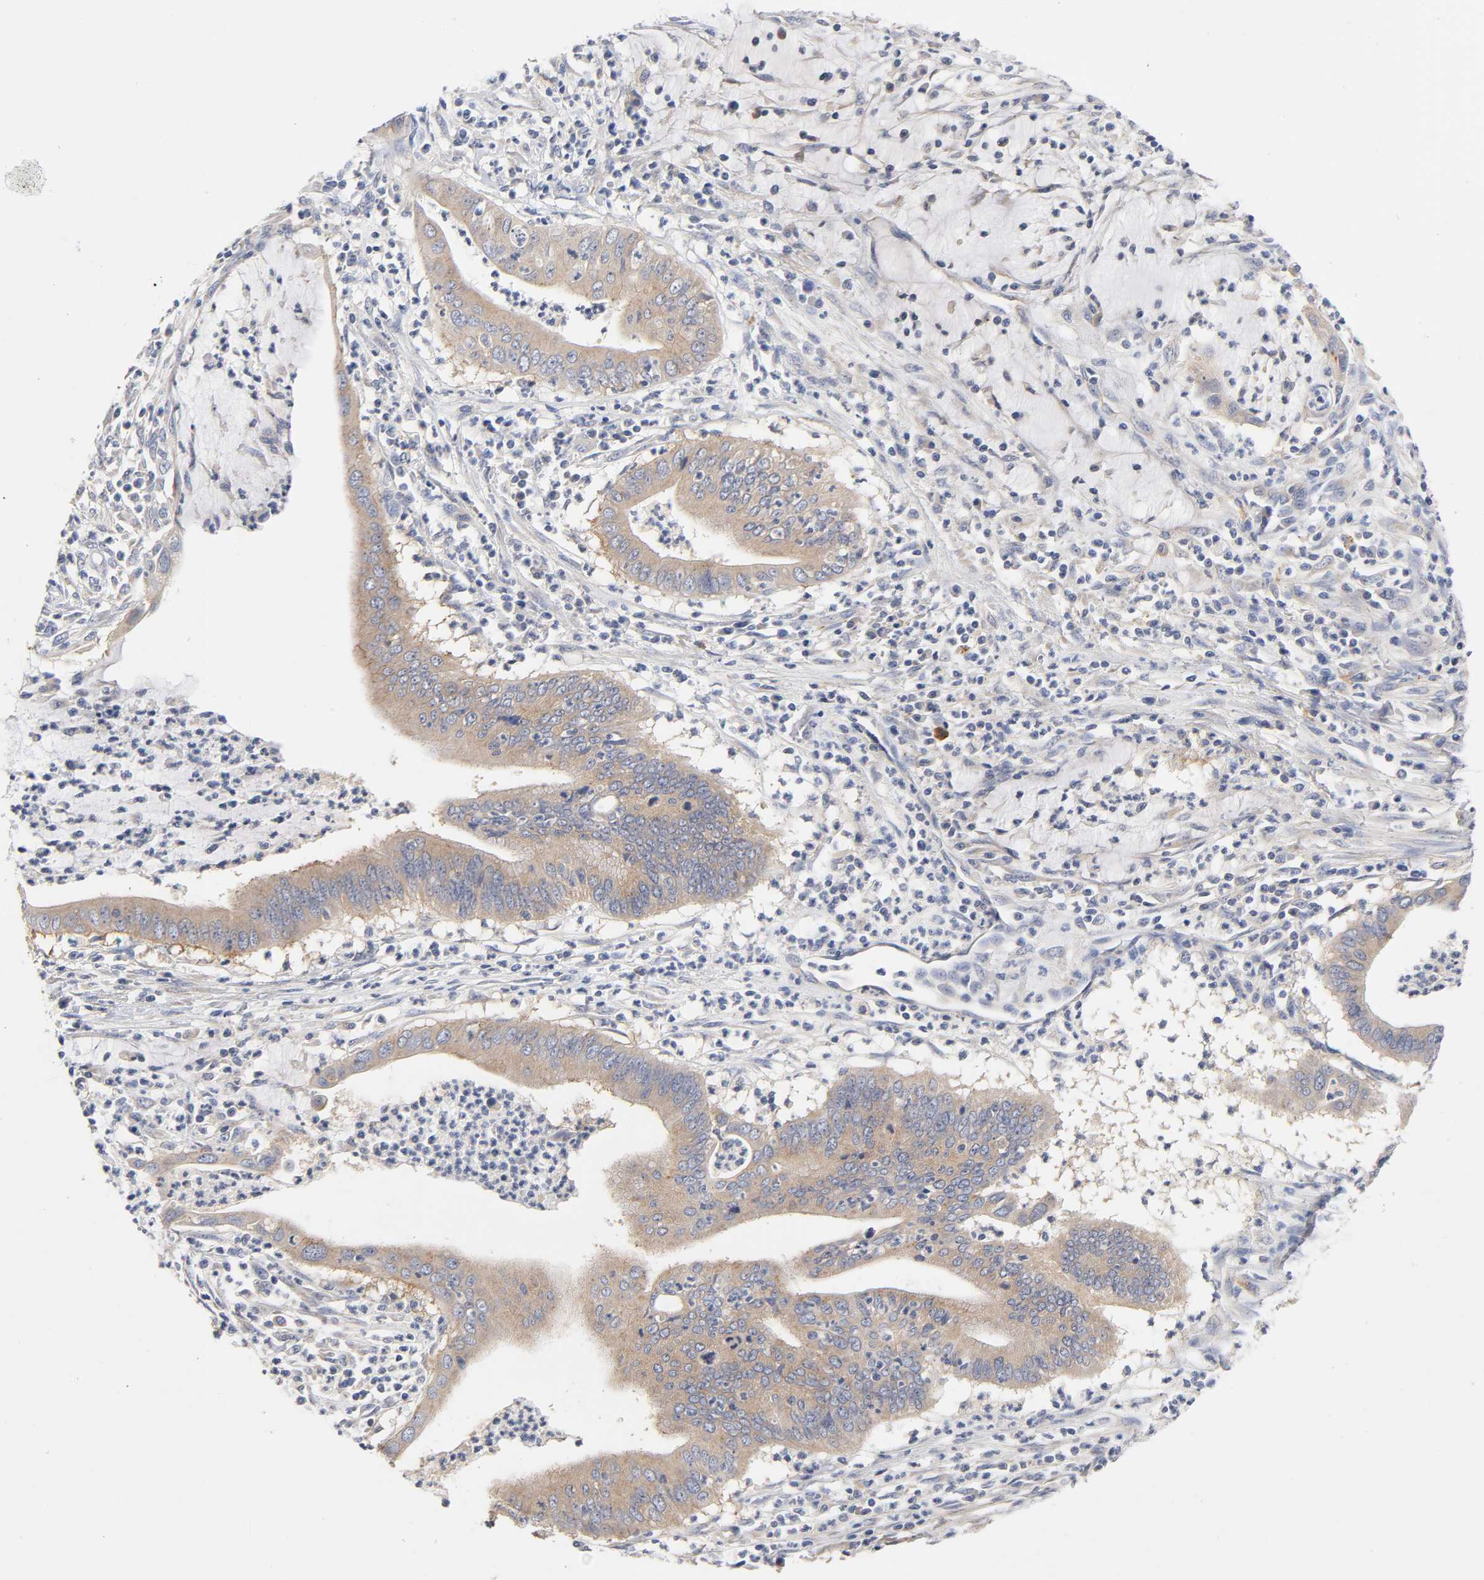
{"staining": {"intensity": "moderate", "quantity": ">75%", "location": "cytoplasmic/membranous"}, "tissue": "cervical cancer", "cell_type": "Tumor cells", "image_type": "cancer", "snomed": [{"axis": "morphology", "description": "Adenocarcinoma, NOS"}, {"axis": "topography", "description": "Cervix"}], "caption": "Tumor cells reveal medium levels of moderate cytoplasmic/membranous expression in about >75% of cells in human cervical adenocarcinoma. The protein is shown in brown color, while the nuclei are stained blue.", "gene": "C17orf75", "patient": {"sex": "female", "age": 36}}